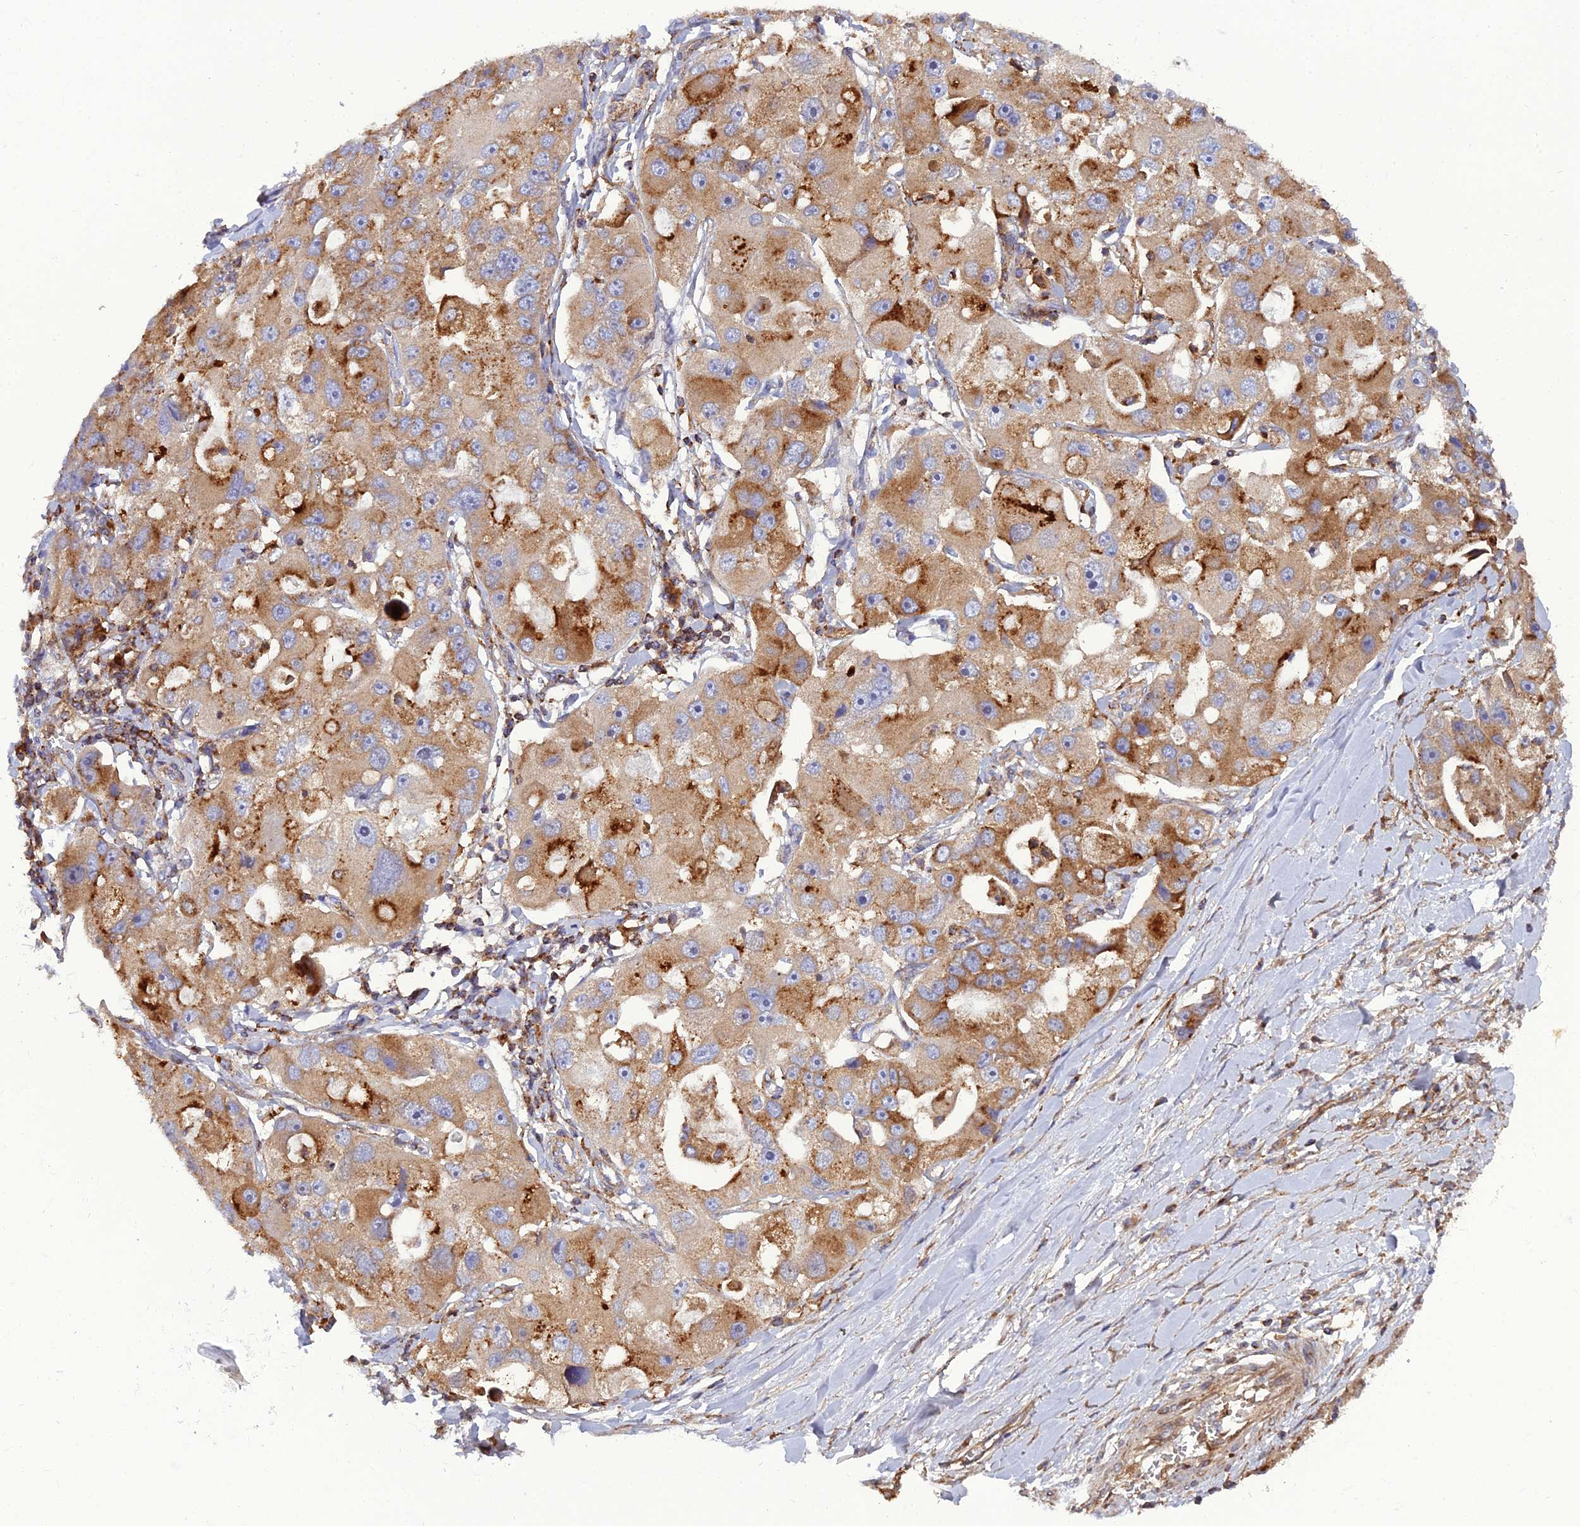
{"staining": {"intensity": "strong", "quantity": "25%-75%", "location": "cytoplasmic/membranous"}, "tissue": "lung cancer", "cell_type": "Tumor cells", "image_type": "cancer", "snomed": [{"axis": "morphology", "description": "Adenocarcinoma, NOS"}, {"axis": "topography", "description": "Lung"}], "caption": "Immunohistochemistry (IHC) image of neoplastic tissue: human lung cancer stained using IHC shows high levels of strong protein expression localized specifically in the cytoplasmic/membranous of tumor cells, appearing as a cytoplasmic/membranous brown color.", "gene": "LNPEP", "patient": {"sex": "female", "age": 54}}